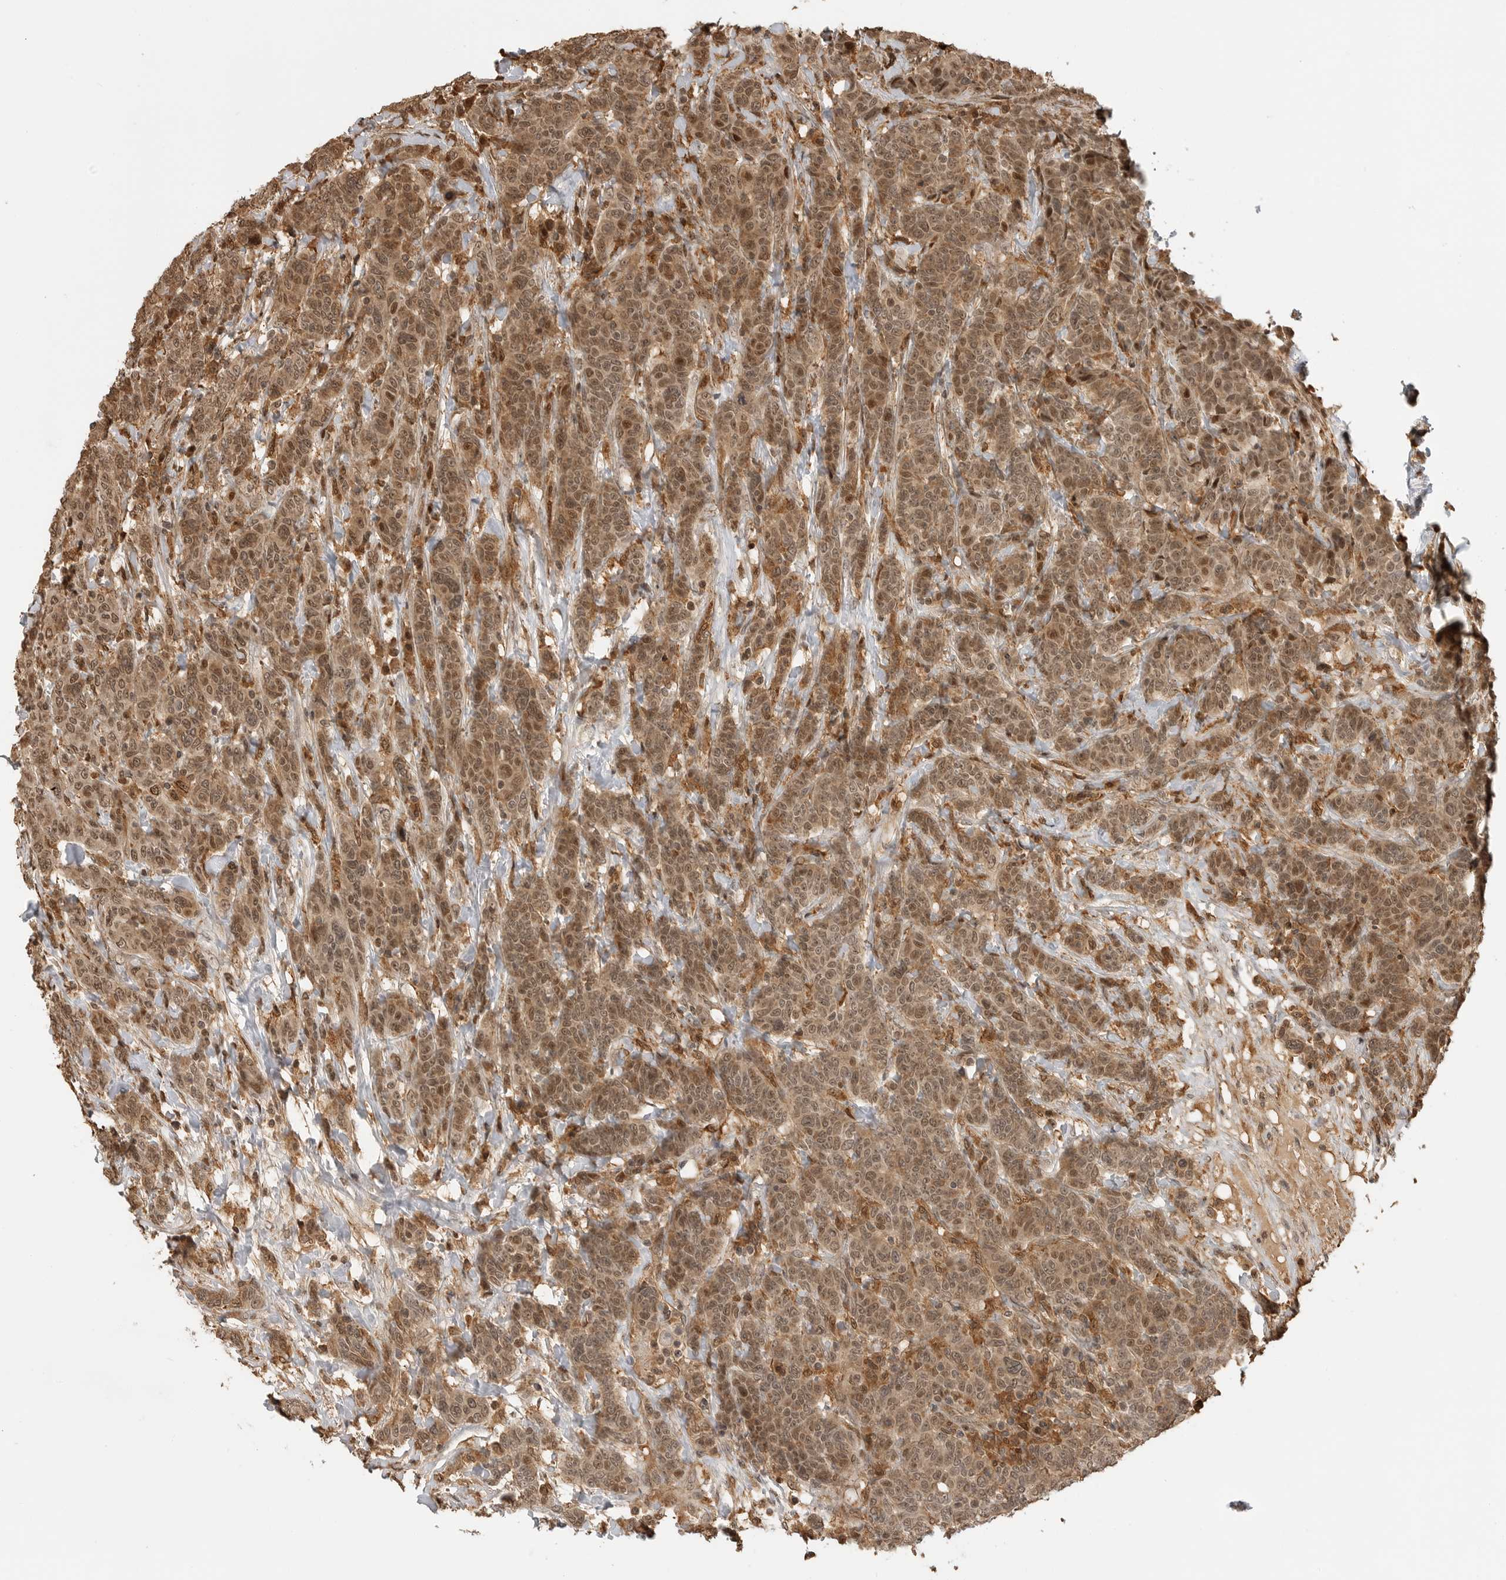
{"staining": {"intensity": "moderate", "quantity": ">75%", "location": "cytoplasmic/membranous,nuclear"}, "tissue": "breast cancer", "cell_type": "Tumor cells", "image_type": "cancer", "snomed": [{"axis": "morphology", "description": "Duct carcinoma"}, {"axis": "topography", "description": "Breast"}], "caption": "High-power microscopy captured an immunohistochemistry micrograph of breast cancer (invasive ductal carcinoma), revealing moderate cytoplasmic/membranous and nuclear staining in approximately >75% of tumor cells.", "gene": "BMP2K", "patient": {"sex": "female", "age": 37}}